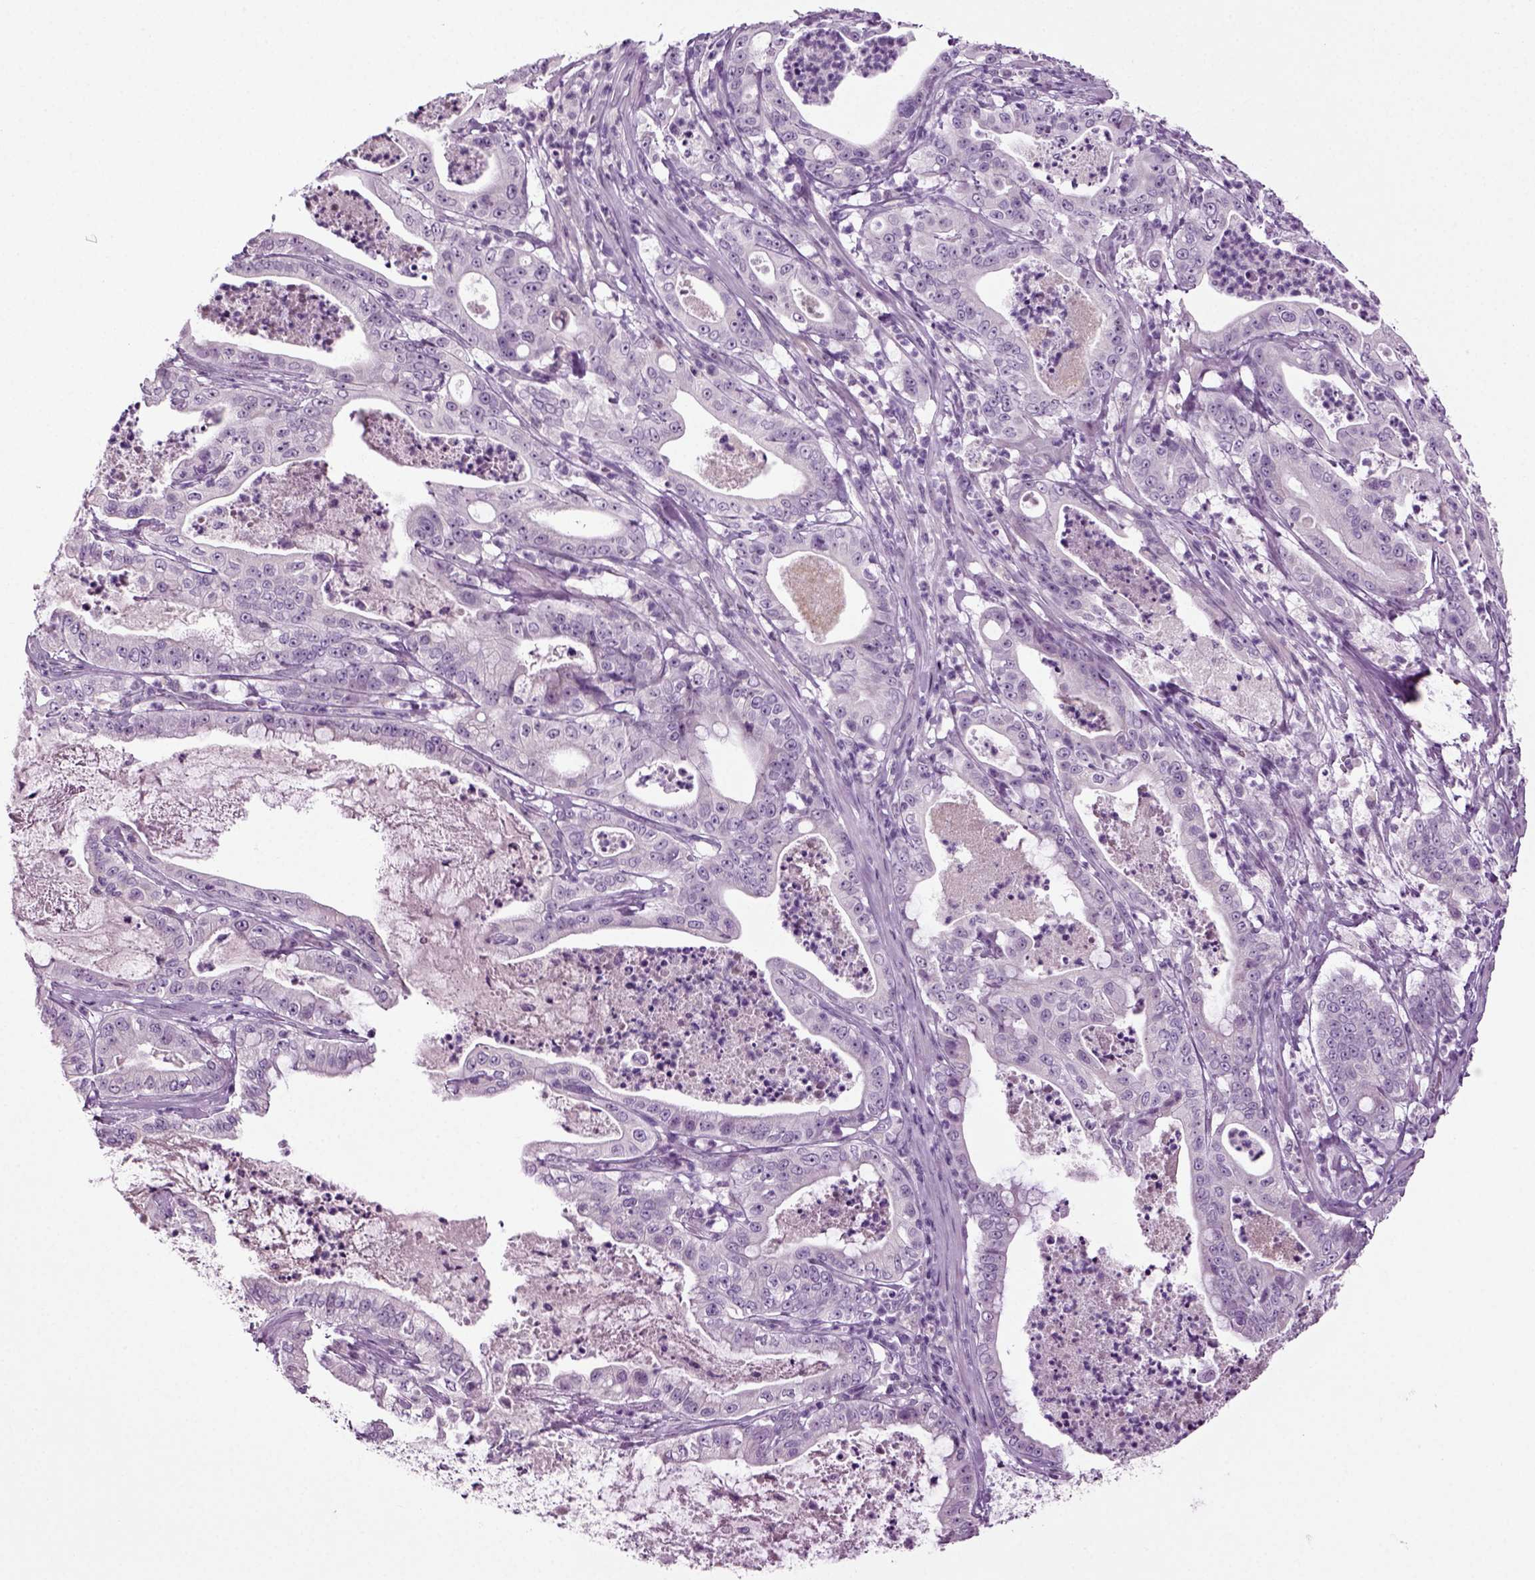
{"staining": {"intensity": "negative", "quantity": "none", "location": "none"}, "tissue": "pancreatic cancer", "cell_type": "Tumor cells", "image_type": "cancer", "snomed": [{"axis": "morphology", "description": "Adenocarcinoma, NOS"}, {"axis": "topography", "description": "Pancreas"}], "caption": "There is no significant staining in tumor cells of pancreatic cancer (adenocarcinoma).", "gene": "SPATA17", "patient": {"sex": "male", "age": 71}}